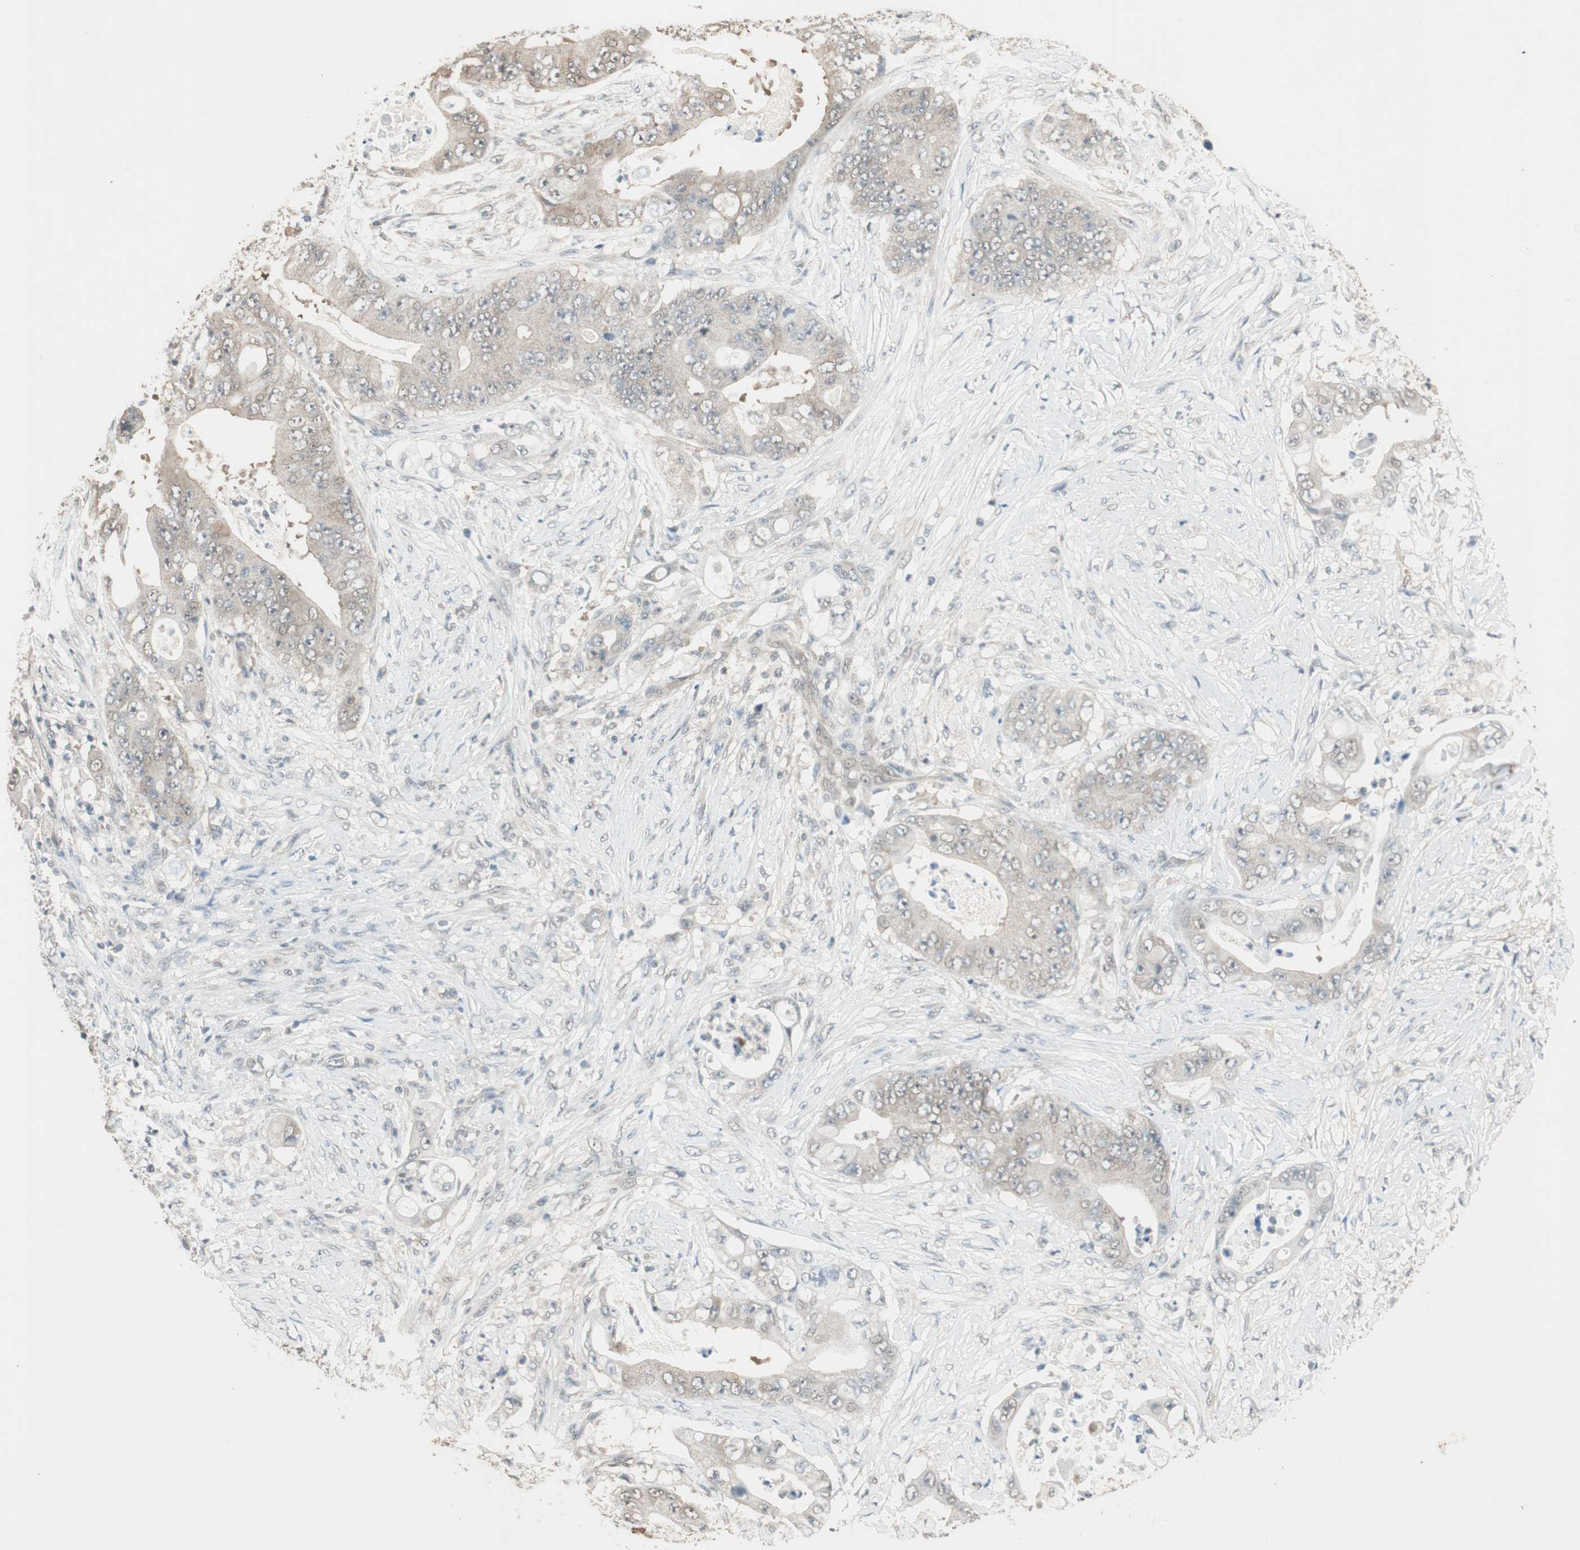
{"staining": {"intensity": "weak", "quantity": "25%-75%", "location": "cytoplasmic/membranous"}, "tissue": "stomach cancer", "cell_type": "Tumor cells", "image_type": "cancer", "snomed": [{"axis": "morphology", "description": "Adenocarcinoma, NOS"}, {"axis": "topography", "description": "Stomach"}], "caption": "An immunohistochemistry (IHC) photomicrograph of tumor tissue is shown. Protein staining in brown highlights weak cytoplasmic/membranous positivity in stomach adenocarcinoma within tumor cells.", "gene": "USP5", "patient": {"sex": "female", "age": 73}}